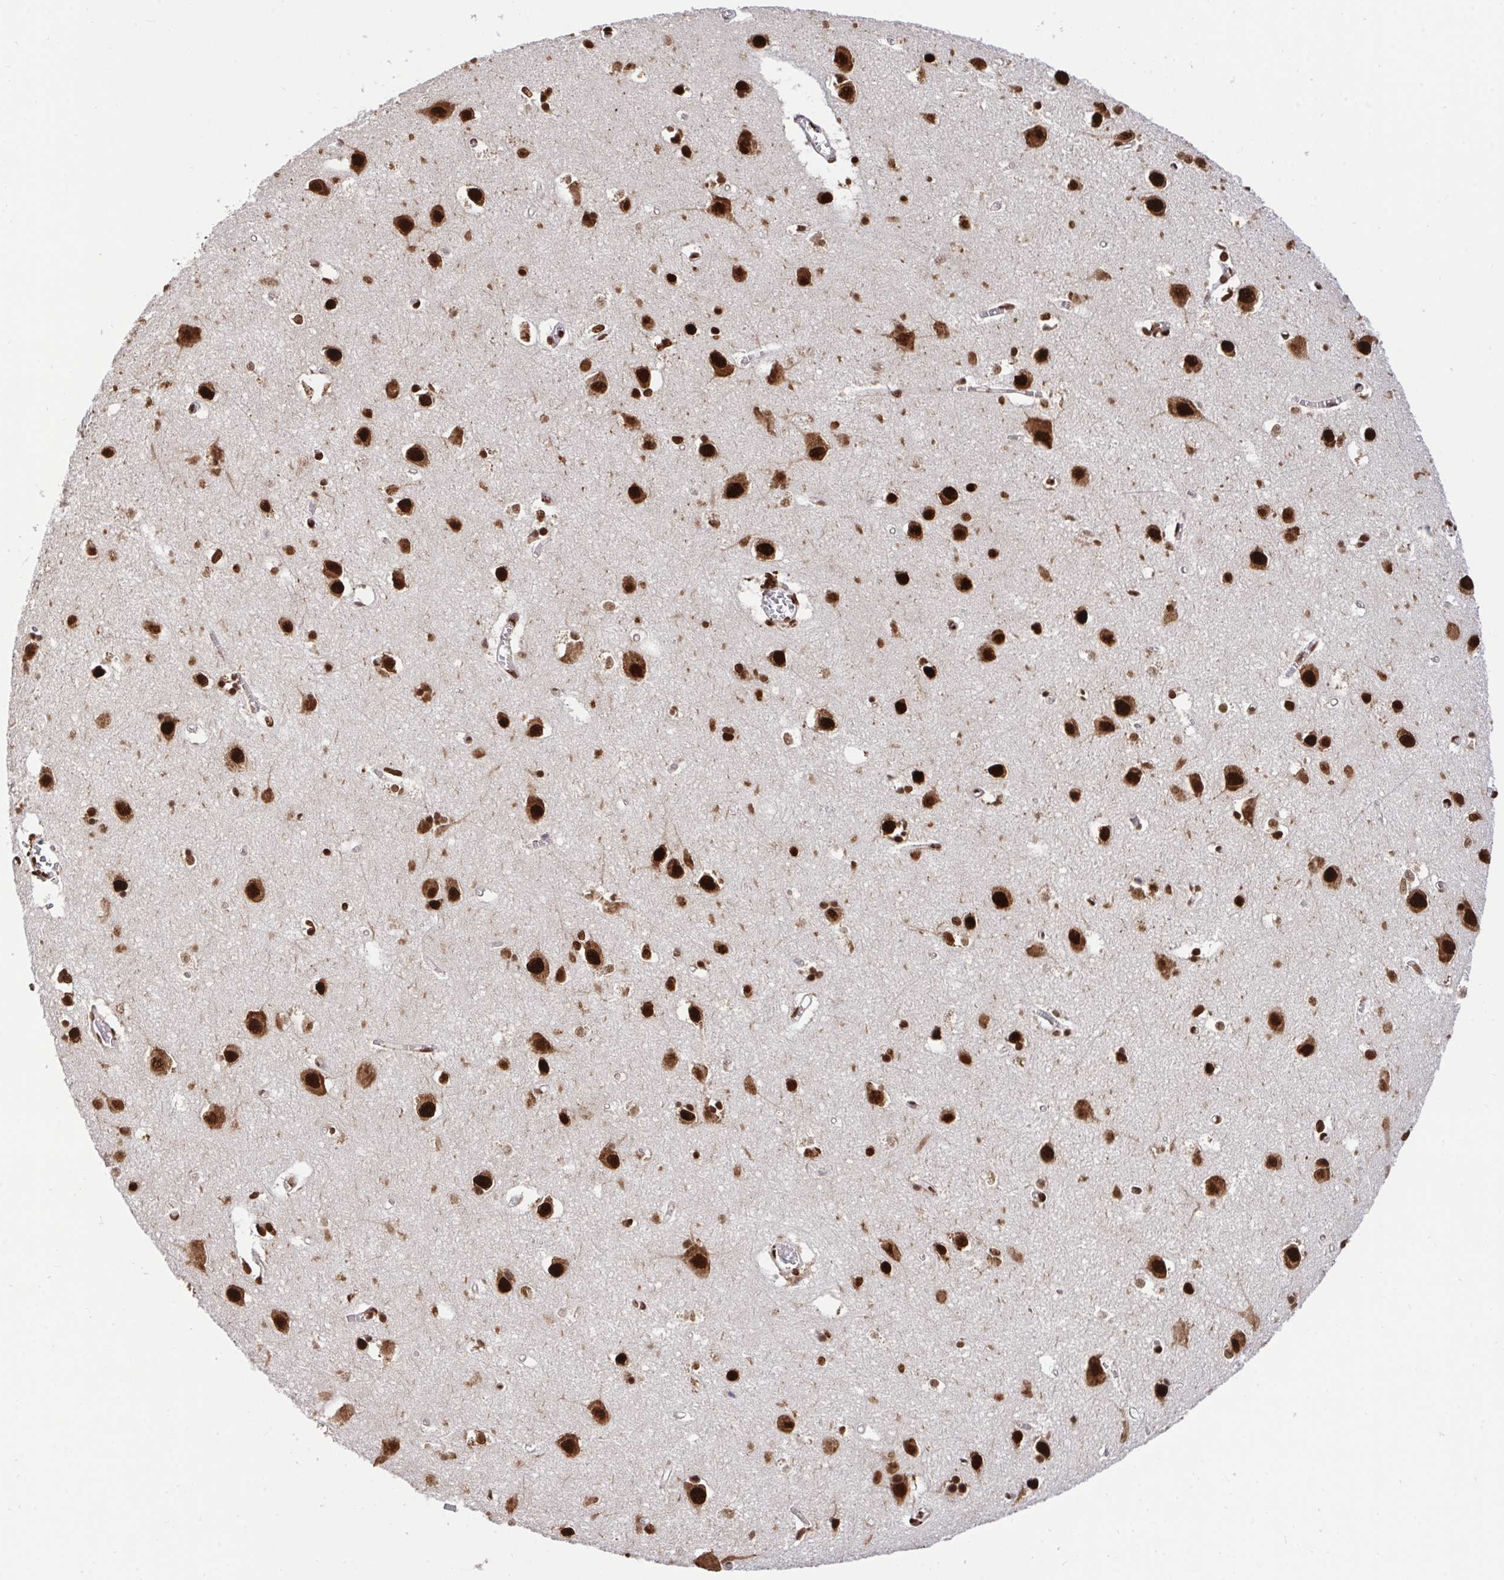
{"staining": {"intensity": "strong", "quantity": ">75%", "location": "nuclear"}, "tissue": "cerebral cortex", "cell_type": "Endothelial cells", "image_type": "normal", "snomed": [{"axis": "morphology", "description": "Normal tissue, NOS"}, {"axis": "topography", "description": "Cerebral cortex"}], "caption": "Immunohistochemical staining of benign cerebral cortex exhibits strong nuclear protein staining in about >75% of endothelial cells.", "gene": "ENSG00000268083", "patient": {"sex": "male", "age": 70}}